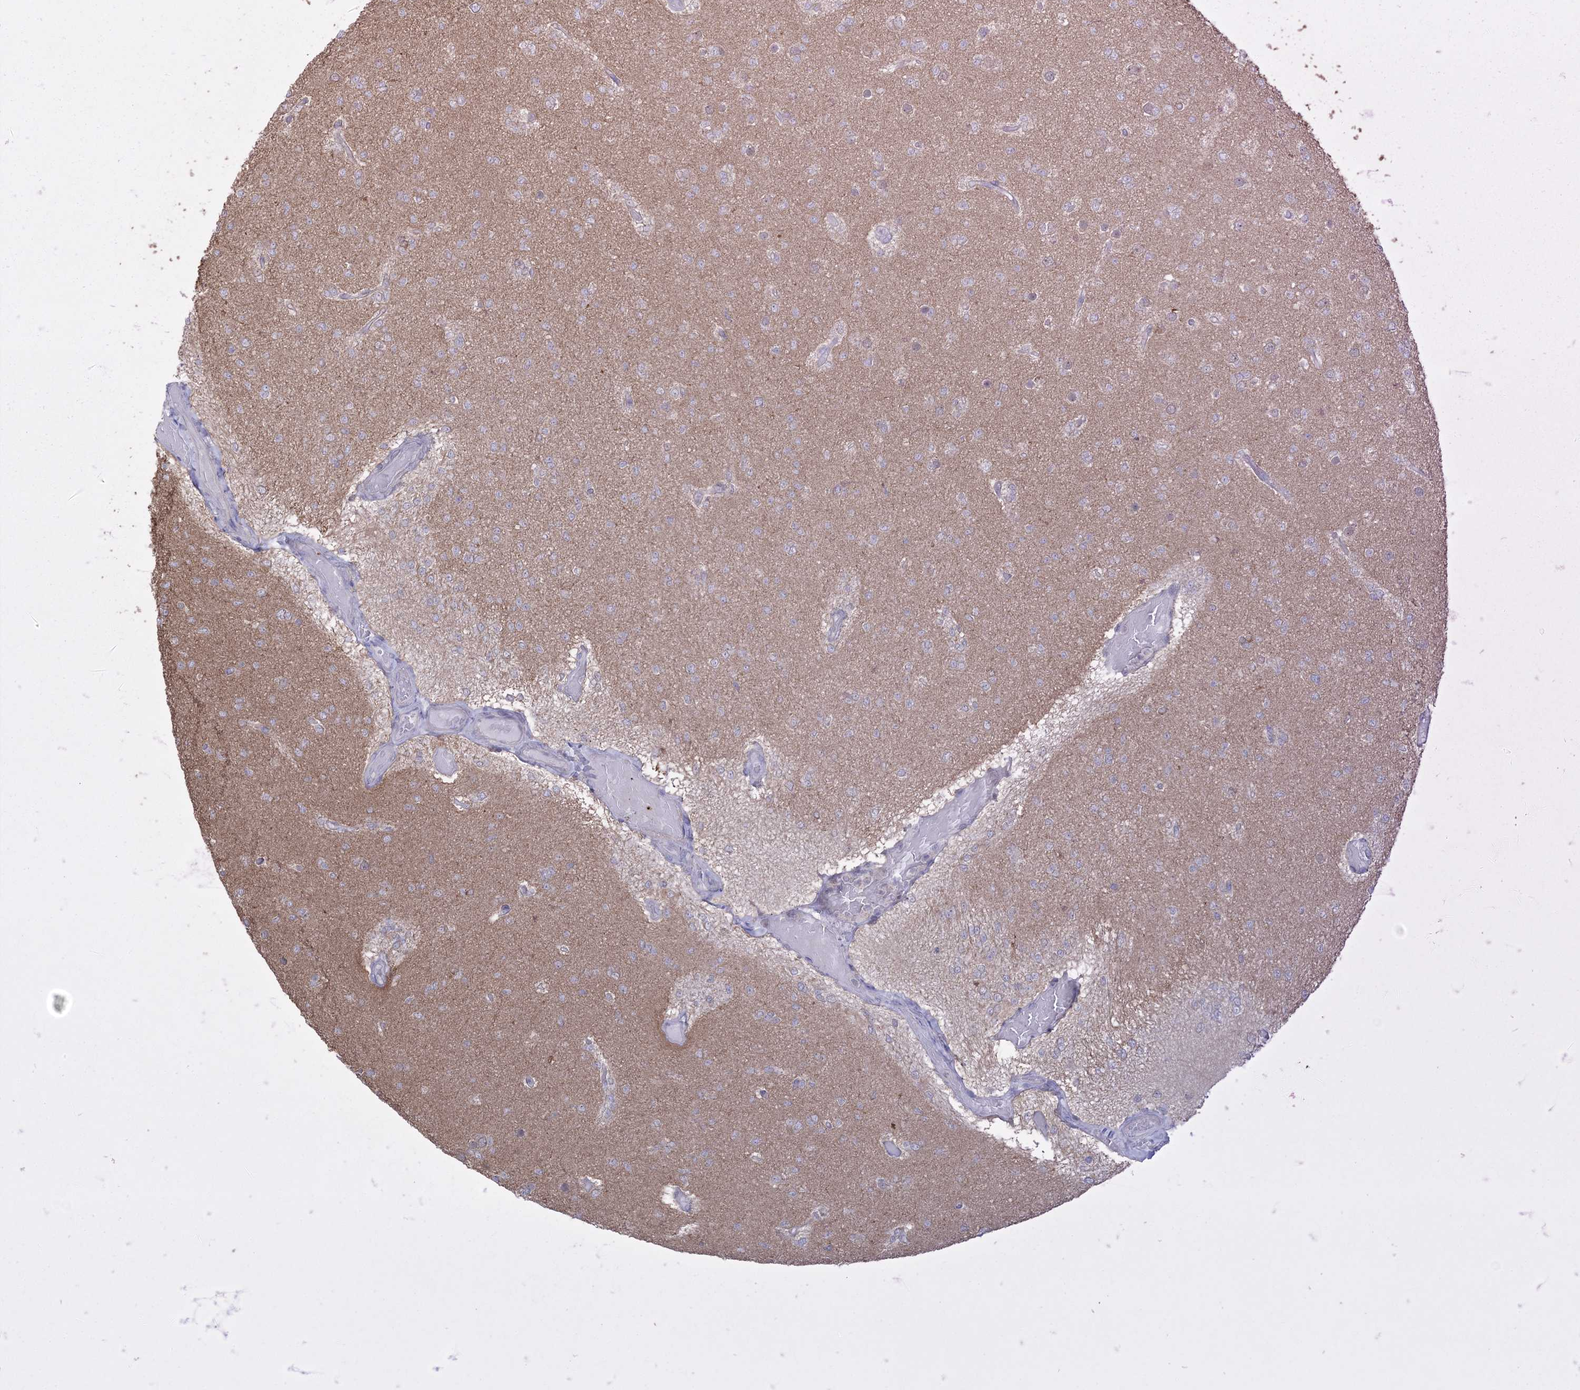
{"staining": {"intensity": "weak", "quantity": "25%-75%", "location": "cytoplasmic/membranous"}, "tissue": "glioma", "cell_type": "Tumor cells", "image_type": "cancer", "snomed": [{"axis": "morphology", "description": "Glioma, malignant, Low grade"}, {"axis": "topography", "description": "Brain"}], "caption": "Immunohistochemical staining of human glioma shows low levels of weak cytoplasmic/membranous positivity in approximately 25%-75% of tumor cells.", "gene": "ZC3H6", "patient": {"sex": "female", "age": 22}}